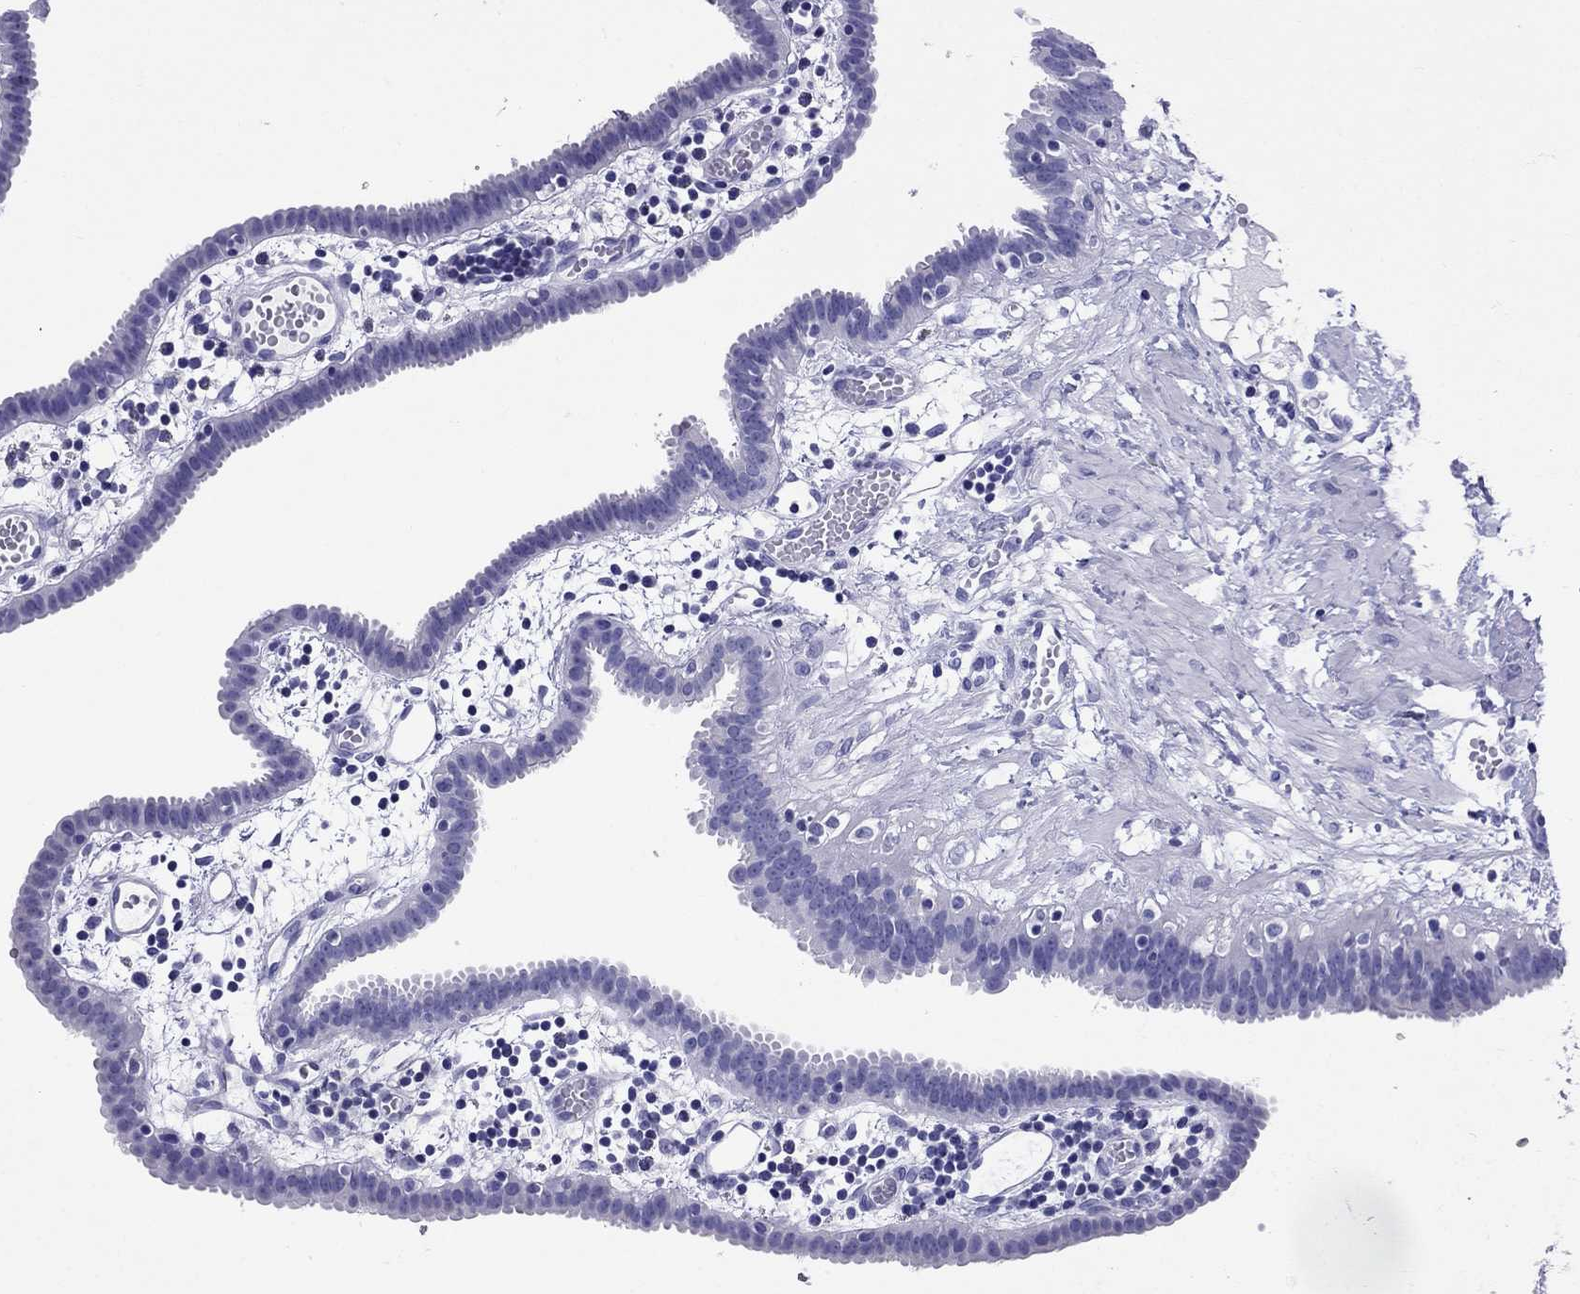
{"staining": {"intensity": "negative", "quantity": "none", "location": "none"}, "tissue": "fallopian tube", "cell_type": "Glandular cells", "image_type": "normal", "snomed": [{"axis": "morphology", "description": "Normal tissue, NOS"}, {"axis": "topography", "description": "Fallopian tube"}], "caption": "This is a histopathology image of IHC staining of benign fallopian tube, which shows no staining in glandular cells.", "gene": "AVPR1B", "patient": {"sex": "female", "age": 37}}